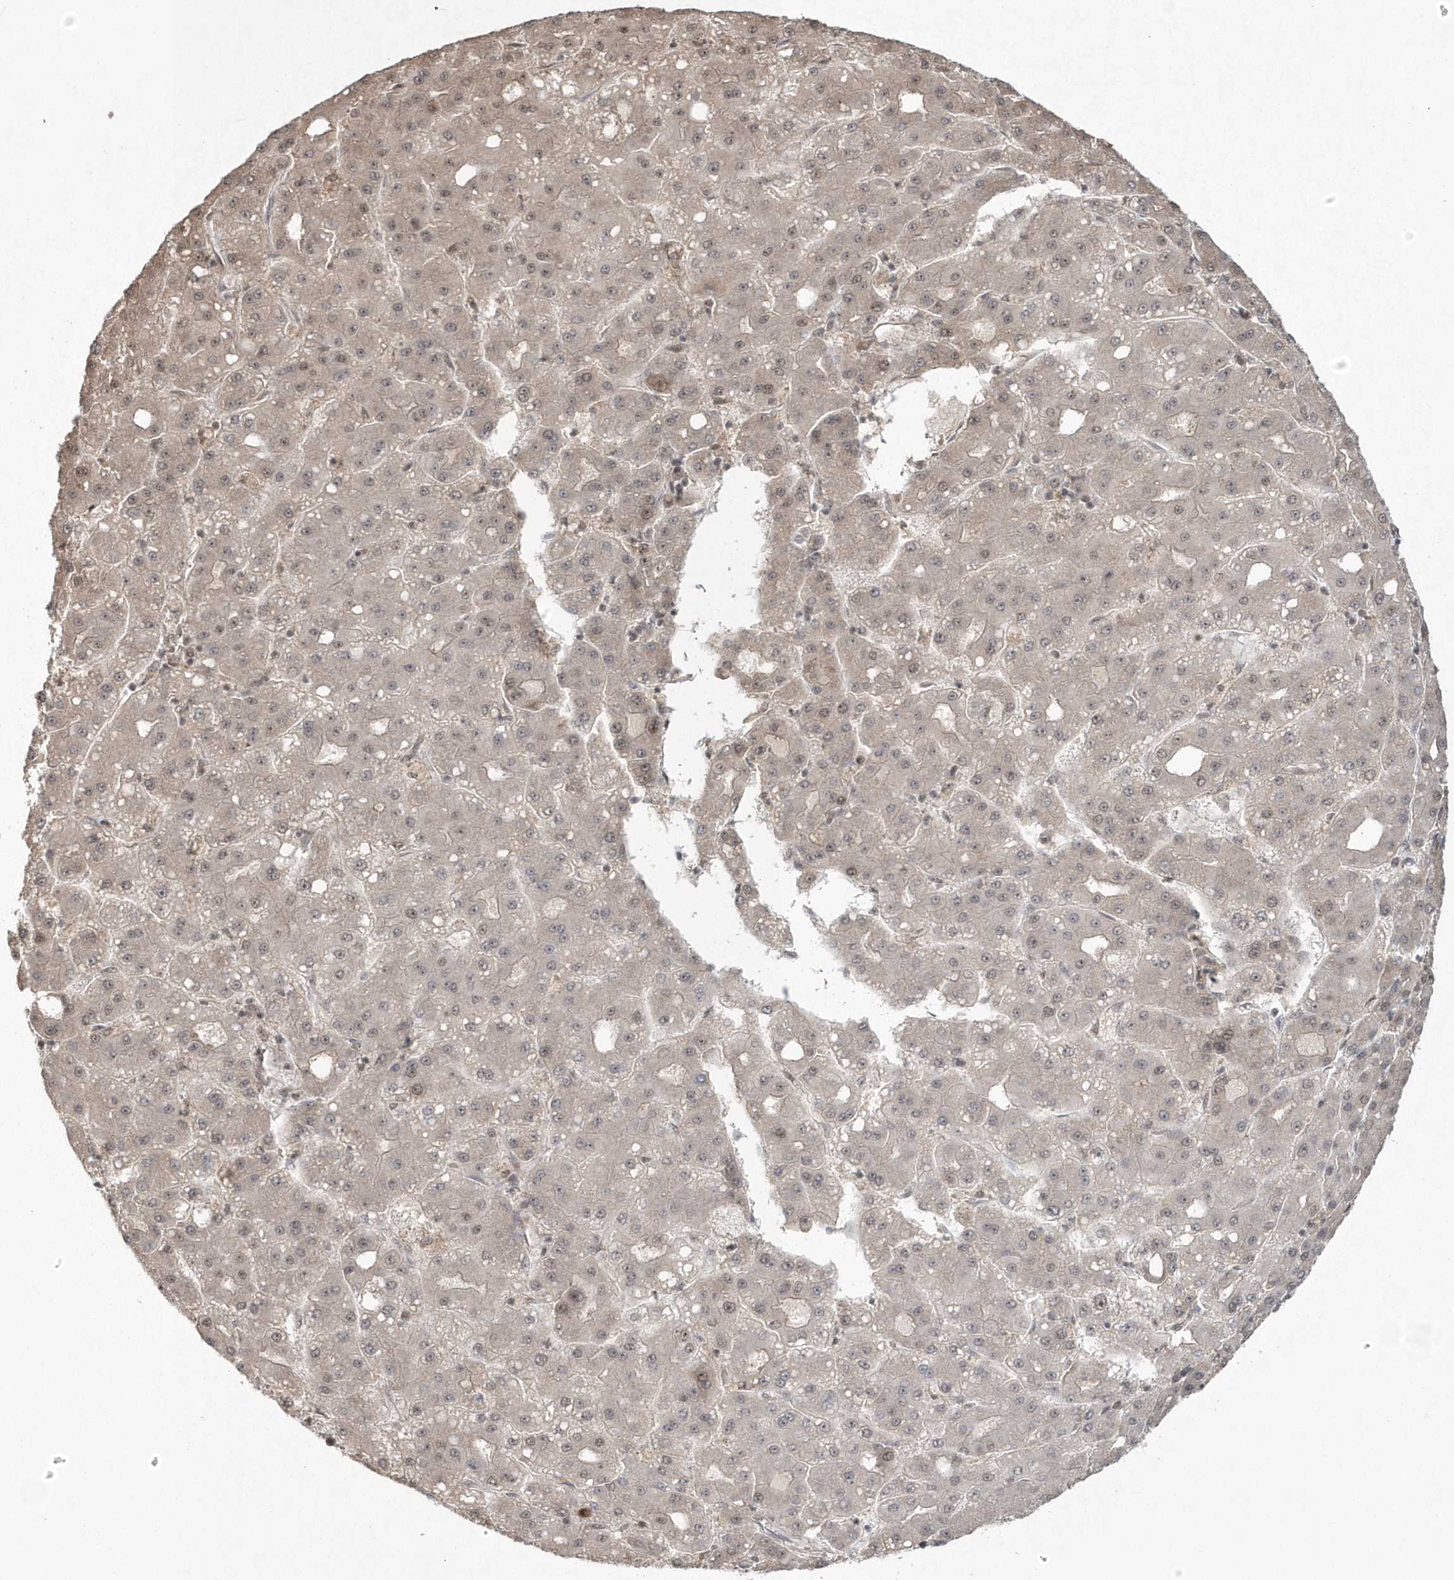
{"staining": {"intensity": "weak", "quantity": "<25%", "location": "nuclear"}, "tissue": "liver cancer", "cell_type": "Tumor cells", "image_type": "cancer", "snomed": [{"axis": "morphology", "description": "Carcinoma, Hepatocellular, NOS"}, {"axis": "topography", "description": "Liver"}], "caption": "Tumor cells show no significant positivity in hepatocellular carcinoma (liver). (Brightfield microscopy of DAB (3,3'-diaminobenzidine) IHC at high magnification).", "gene": "EPB41L4A", "patient": {"sex": "male", "age": 65}}